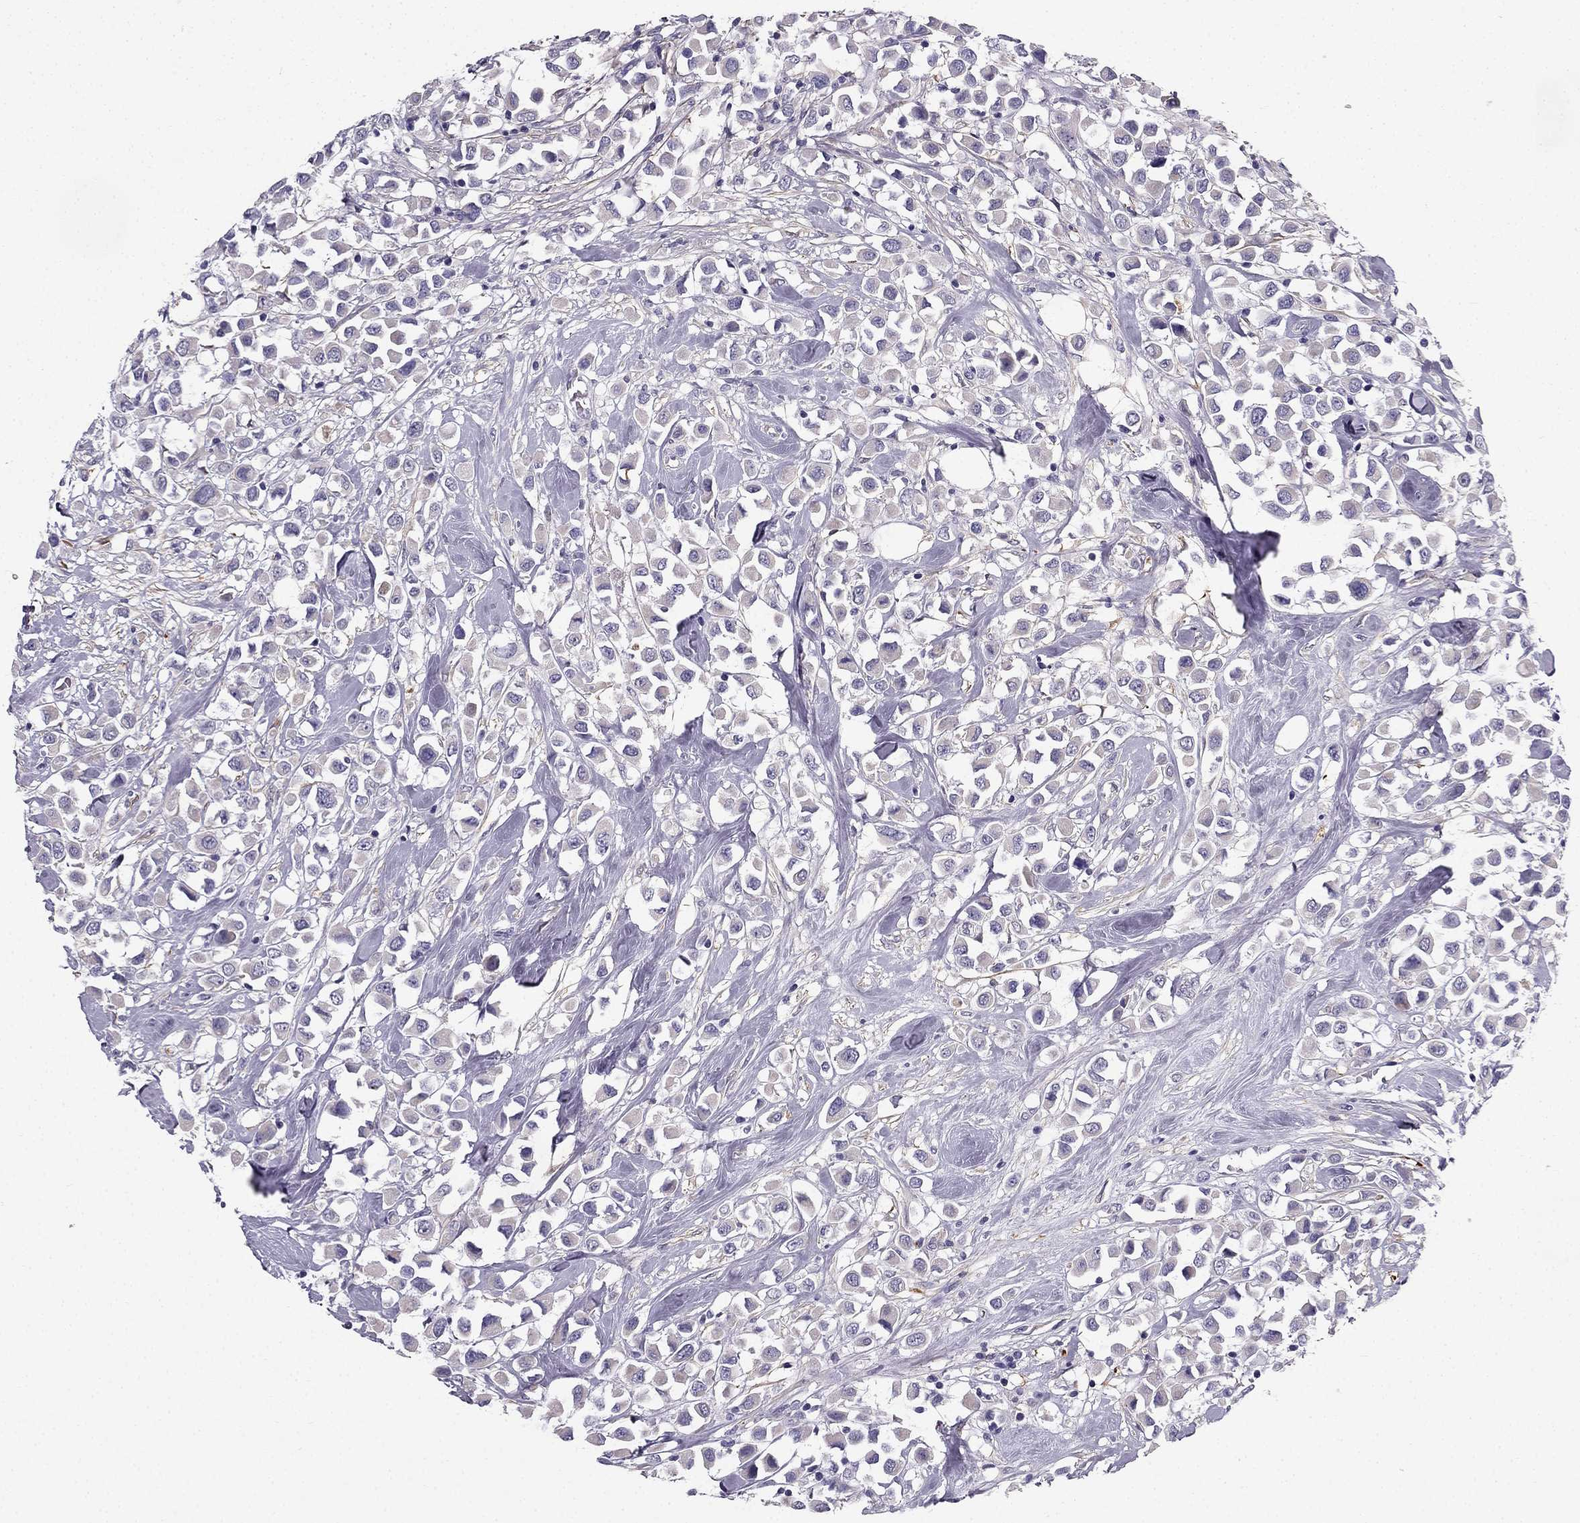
{"staining": {"intensity": "negative", "quantity": "none", "location": "none"}, "tissue": "breast cancer", "cell_type": "Tumor cells", "image_type": "cancer", "snomed": [{"axis": "morphology", "description": "Duct carcinoma"}, {"axis": "topography", "description": "Breast"}], "caption": "Protein analysis of breast invasive ductal carcinoma displays no significant staining in tumor cells. (DAB (3,3'-diaminobenzidine) immunohistochemistry (IHC), high magnification).", "gene": "SYT5", "patient": {"sex": "female", "age": 61}}